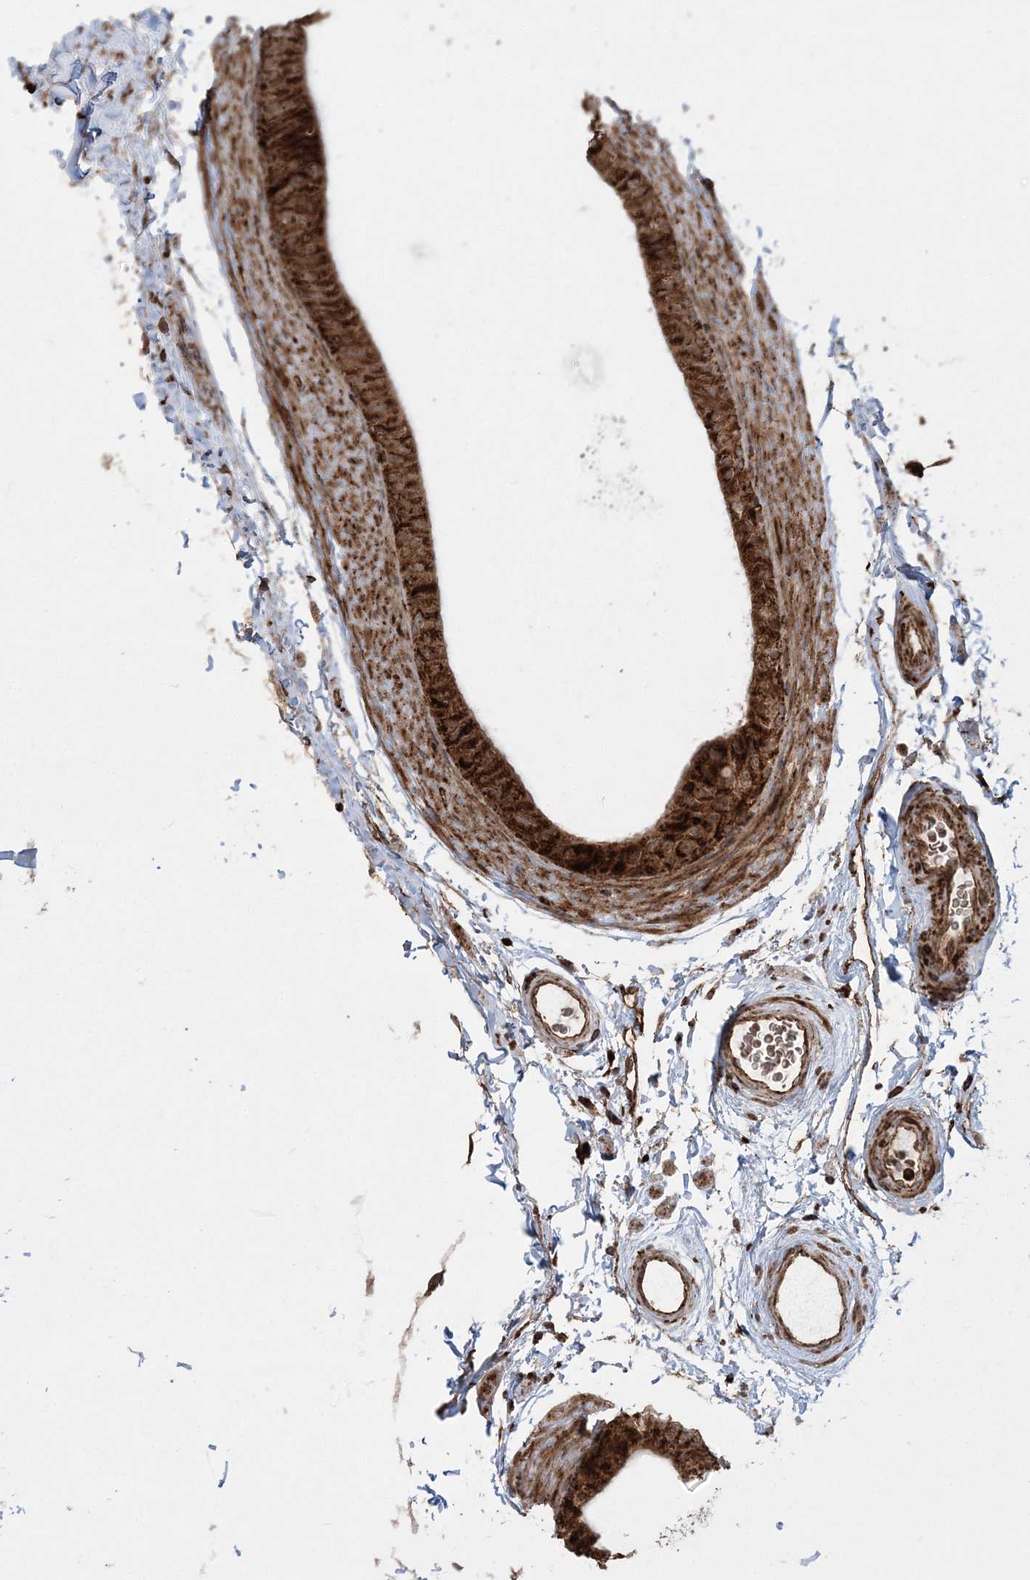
{"staining": {"intensity": "strong", "quantity": ">75%", "location": "cytoplasmic/membranous"}, "tissue": "epididymis", "cell_type": "Glandular cells", "image_type": "normal", "snomed": [{"axis": "morphology", "description": "Normal tissue, NOS"}, {"axis": "topography", "description": "Epididymis"}], "caption": "Immunohistochemical staining of unremarkable human epididymis reveals >75% levels of strong cytoplasmic/membranous protein staining in about >75% of glandular cells. (IHC, brightfield microscopy, high magnification).", "gene": "LRPPRC", "patient": {"sex": "male", "age": 49}}